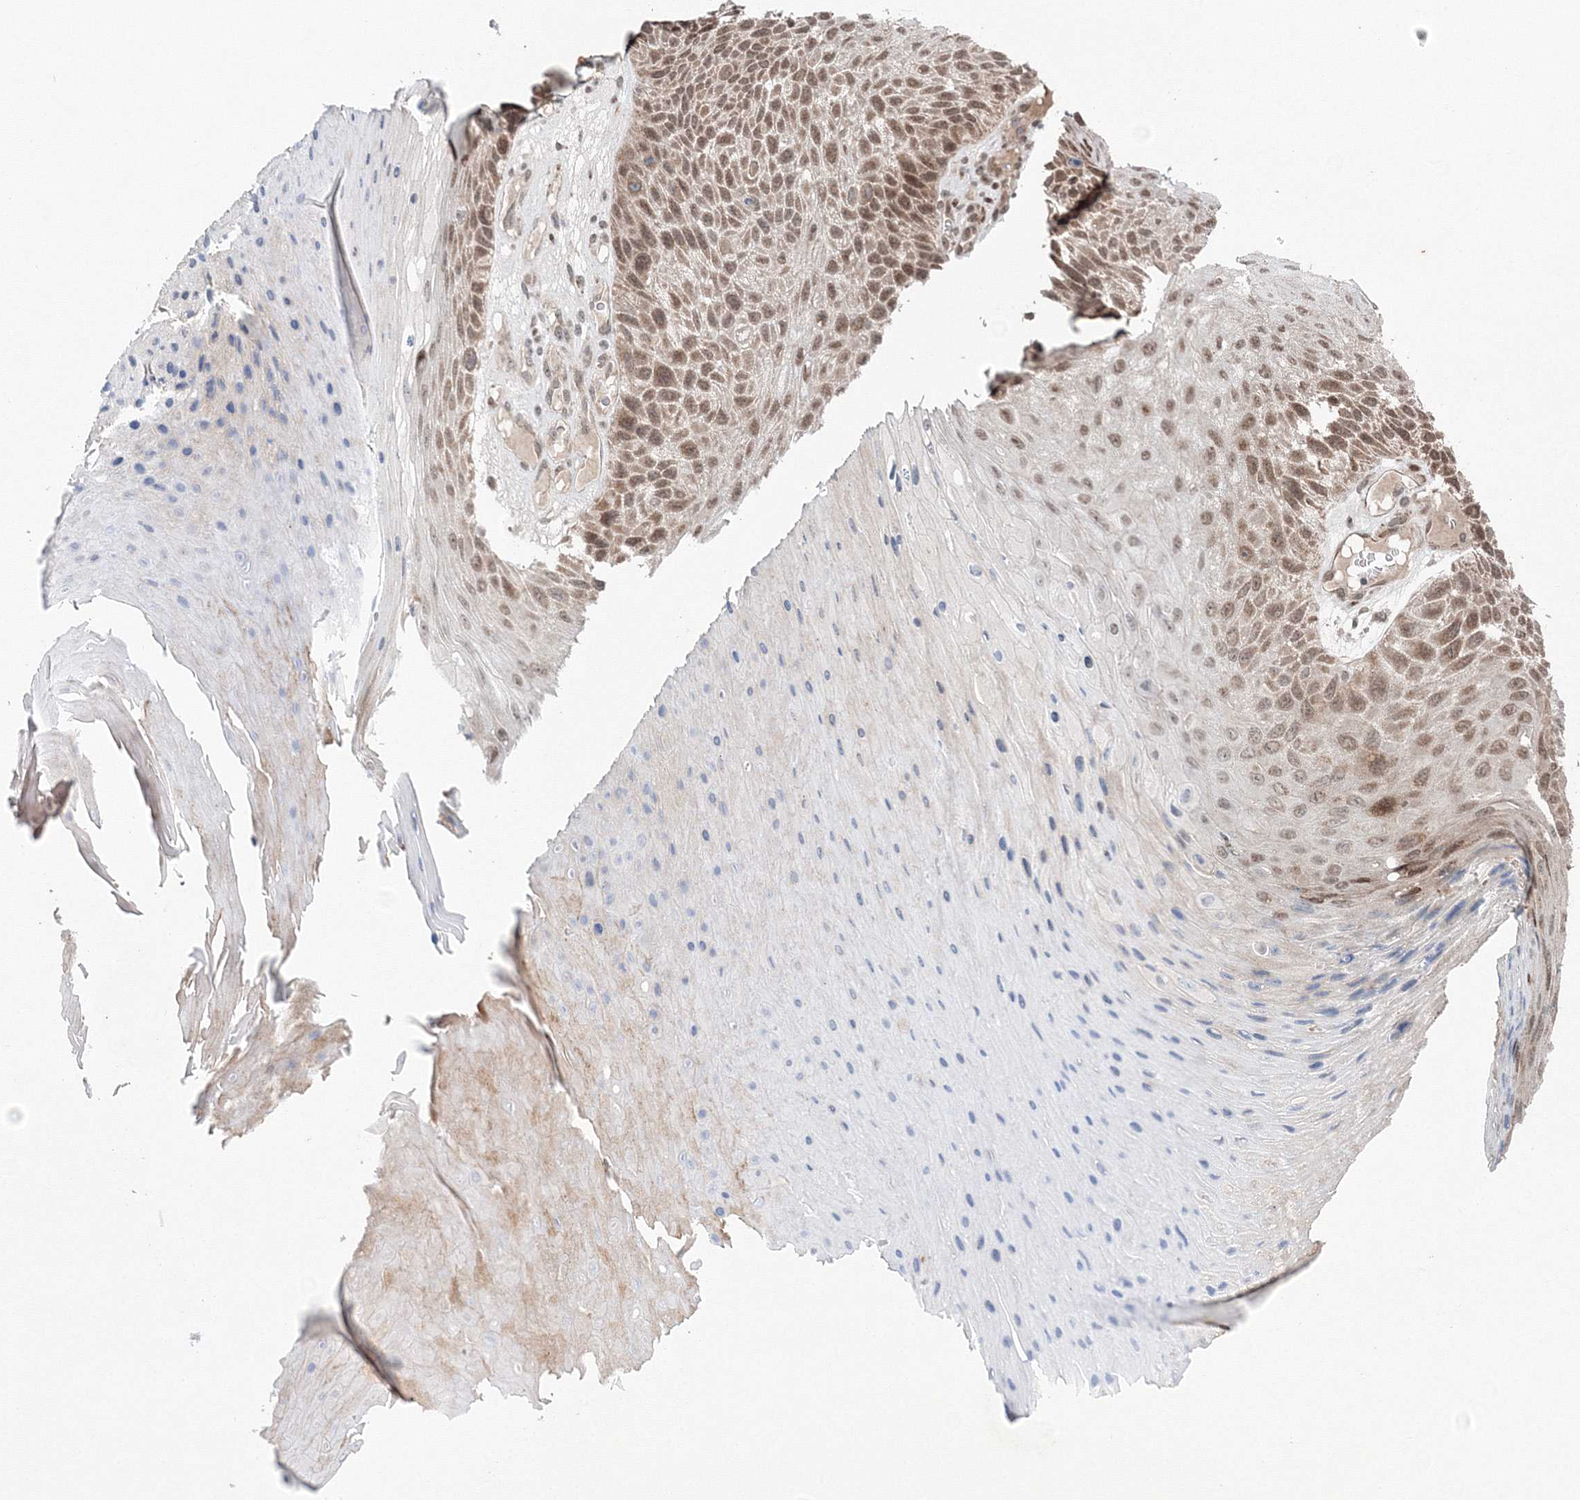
{"staining": {"intensity": "moderate", "quantity": ">75%", "location": "nuclear"}, "tissue": "skin cancer", "cell_type": "Tumor cells", "image_type": "cancer", "snomed": [{"axis": "morphology", "description": "Squamous cell carcinoma, NOS"}, {"axis": "topography", "description": "Skin"}], "caption": "Immunohistochemical staining of squamous cell carcinoma (skin) exhibits moderate nuclear protein staining in about >75% of tumor cells. The staining is performed using DAB brown chromogen to label protein expression. The nuclei are counter-stained blue using hematoxylin.", "gene": "NOA1", "patient": {"sex": "female", "age": 88}}